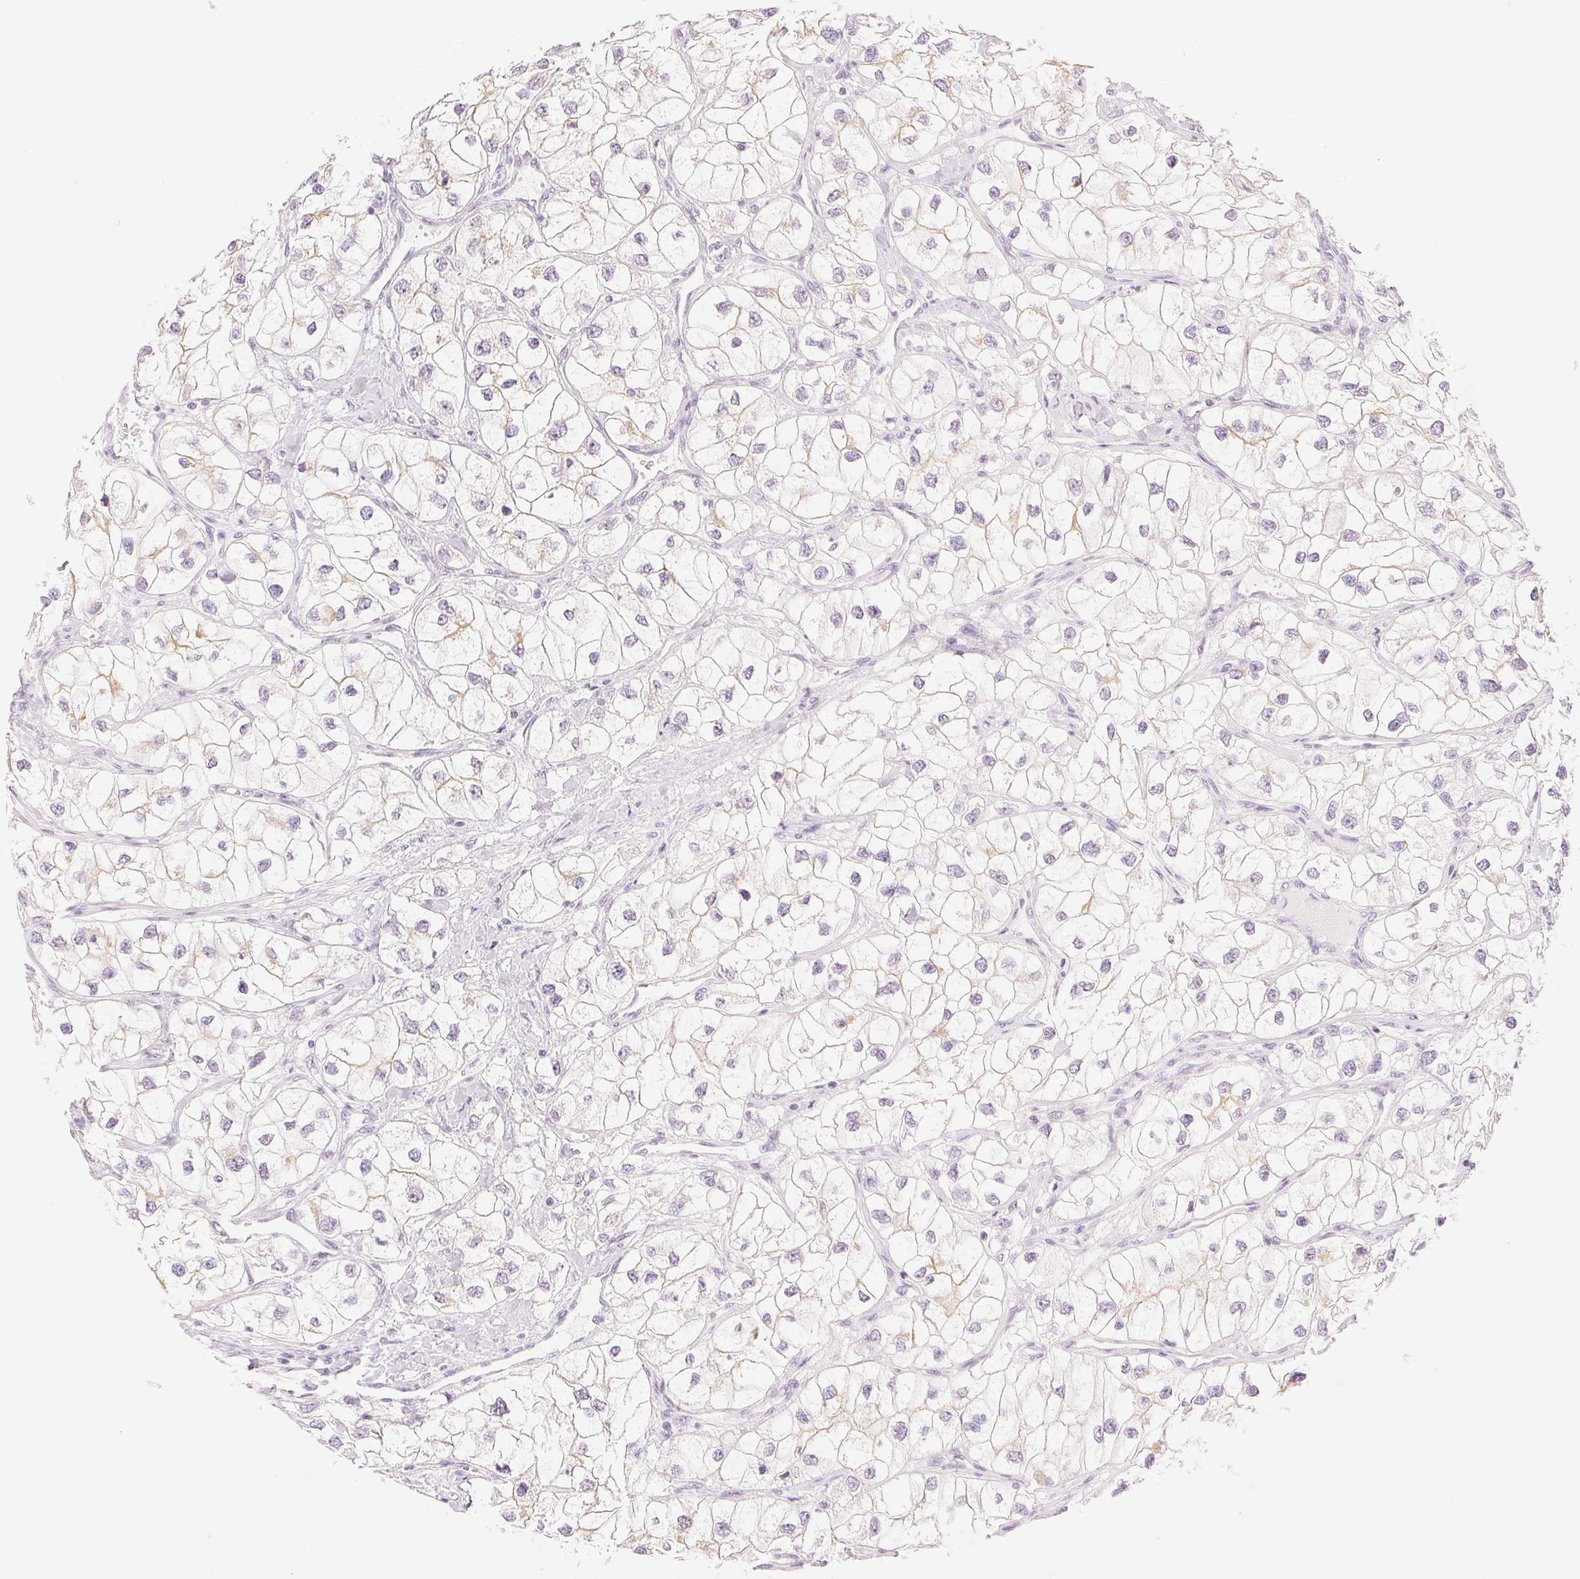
{"staining": {"intensity": "weak", "quantity": "<25%", "location": "cytoplasmic/membranous"}, "tissue": "renal cancer", "cell_type": "Tumor cells", "image_type": "cancer", "snomed": [{"axis": "morphology", "description": "Adenocarcinoma, NOS"}, {"axis": "topography", "description": "Kidney"}], "caption": "DAB immunohistochemical staining of adenocarcinoma (renal) shows no significant staining in tumor cells.", "gene": "SLC5A2", "patient": {"sex": "male", "age": 59}}